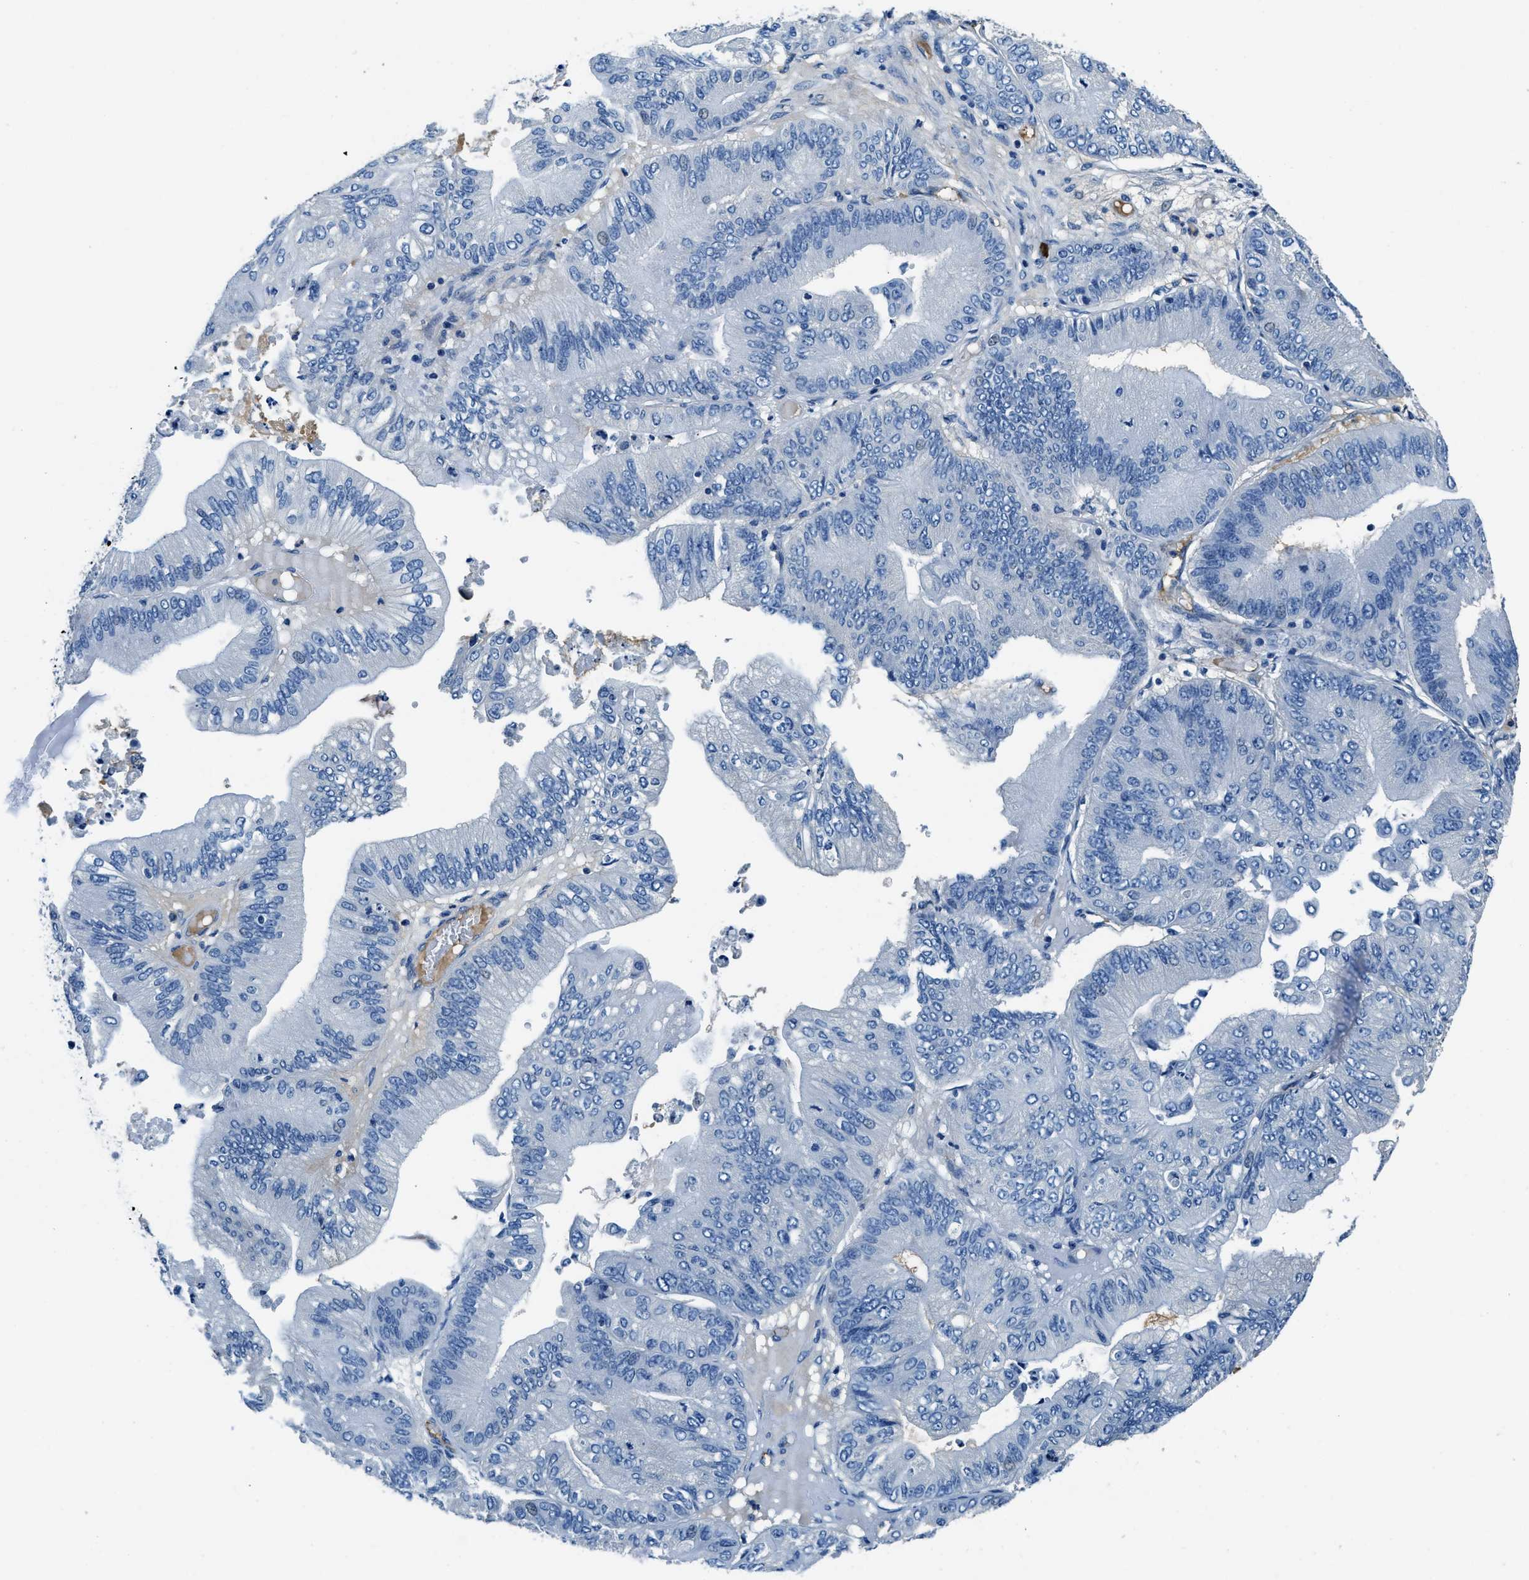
{"staining": {"intensity": "negative", "quantity": "none", "location": "none"}, "tissue": "ovarian cancer", "cell_type": "Tumor cells", "image_type": "cancer", "snomed": [{"axis": "morphology", "description": "Cystadenocarcinoma, mucinous, NOS"}, {"axis": "topography", "description": "Ovary"}], "caption": "Tumor cells are negative for brown protein staining in ovarian cancer (mucinous cystadenocarcinoma).", "gene": "TMEM186", "patient": {"sex": "female", "age": 61}}